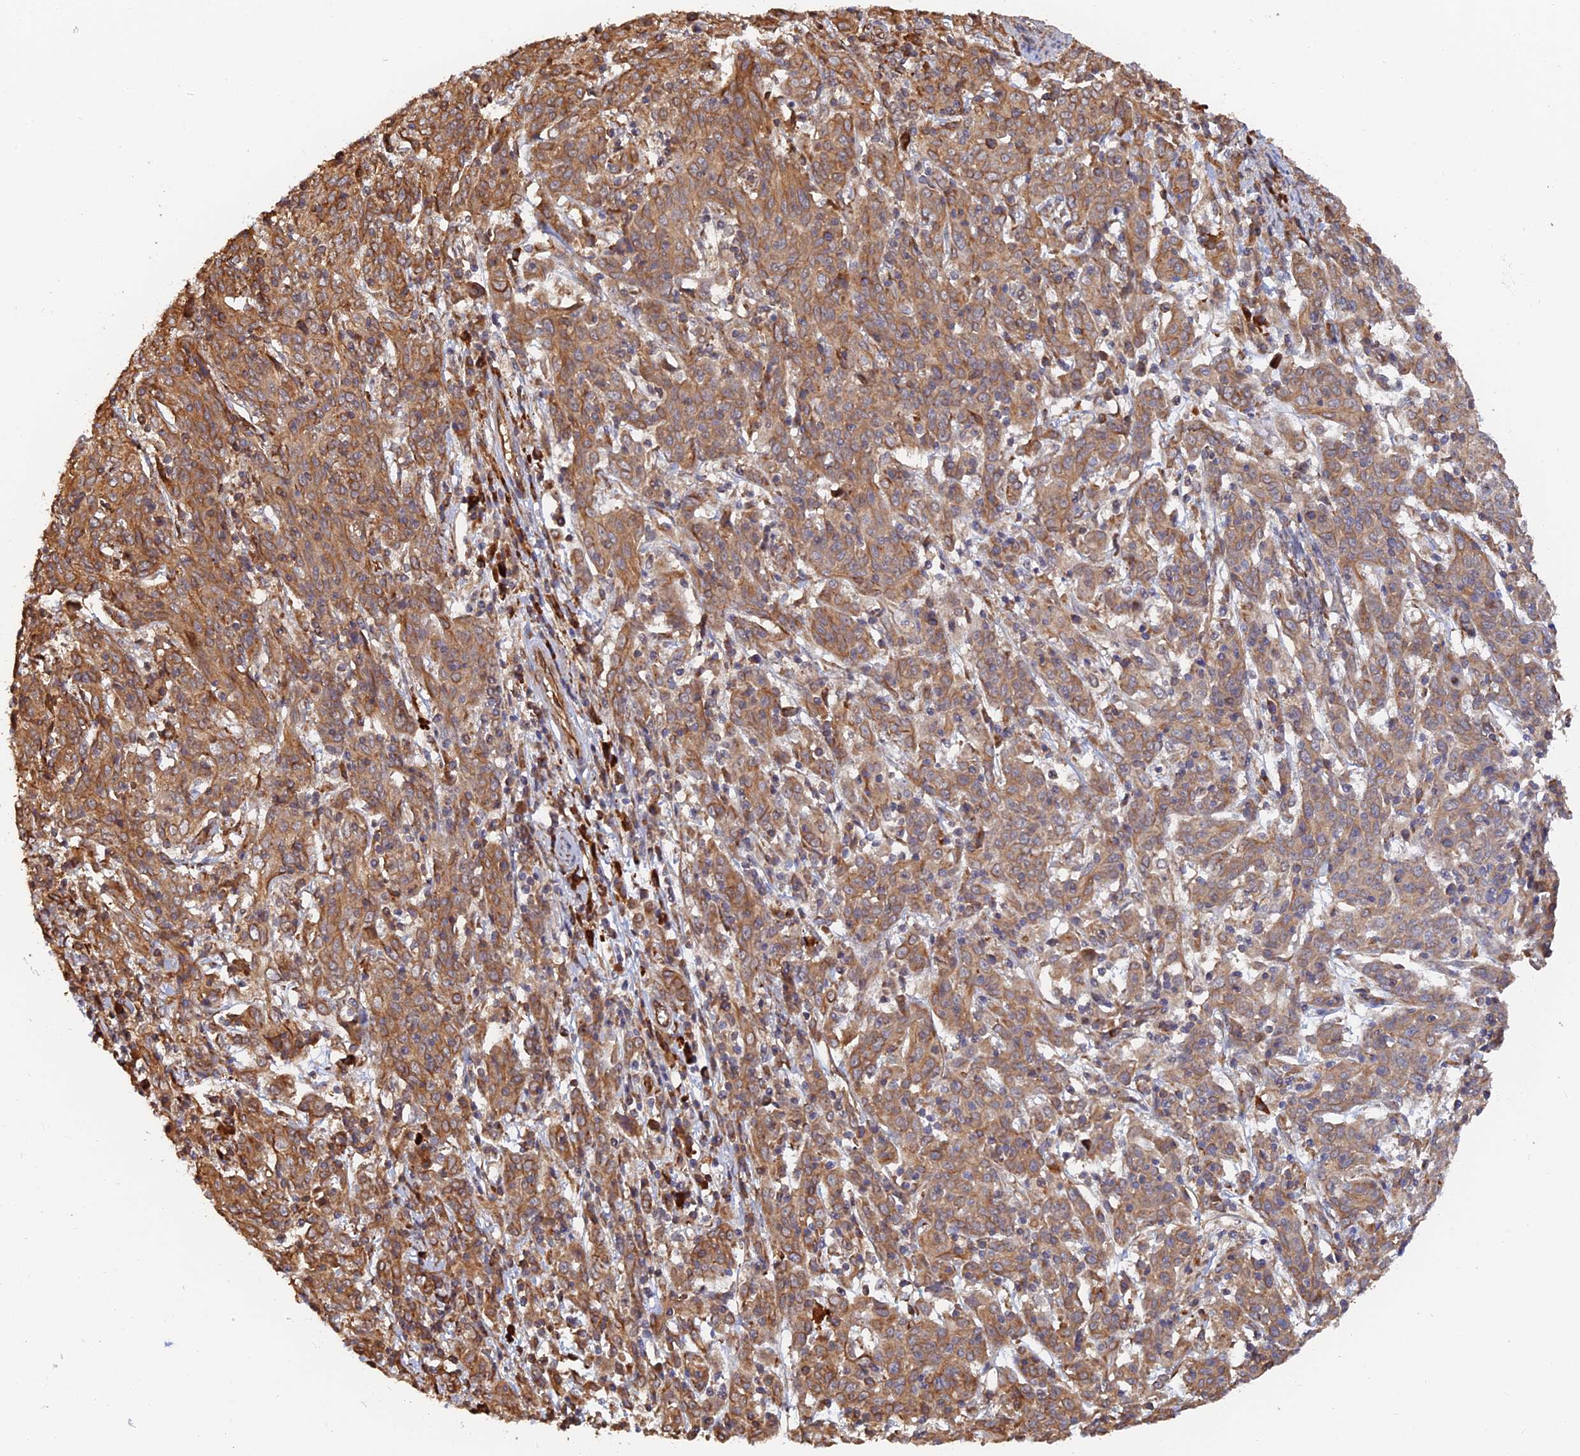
{"staining": {"intensity": "moderate", "quantity": ">75%", "location": "cytoplasmic/membranous"}, "tissue": "cervical cancer", "cell_type": "Tumor cells", "image_type": "cancer", "snomed": [{"axis": "morphology", "description": "Squamous cell carcinoma, NOS"}, {"axis": "topography", "description": "Cervix"}], "caption": "Moderate cytoplasmic/membranous protein expression is appreciated in about >75% of tumor cells in cervical cancer.", "gene": "WBP11", "patient": {"sex": "female", "age": 67}}